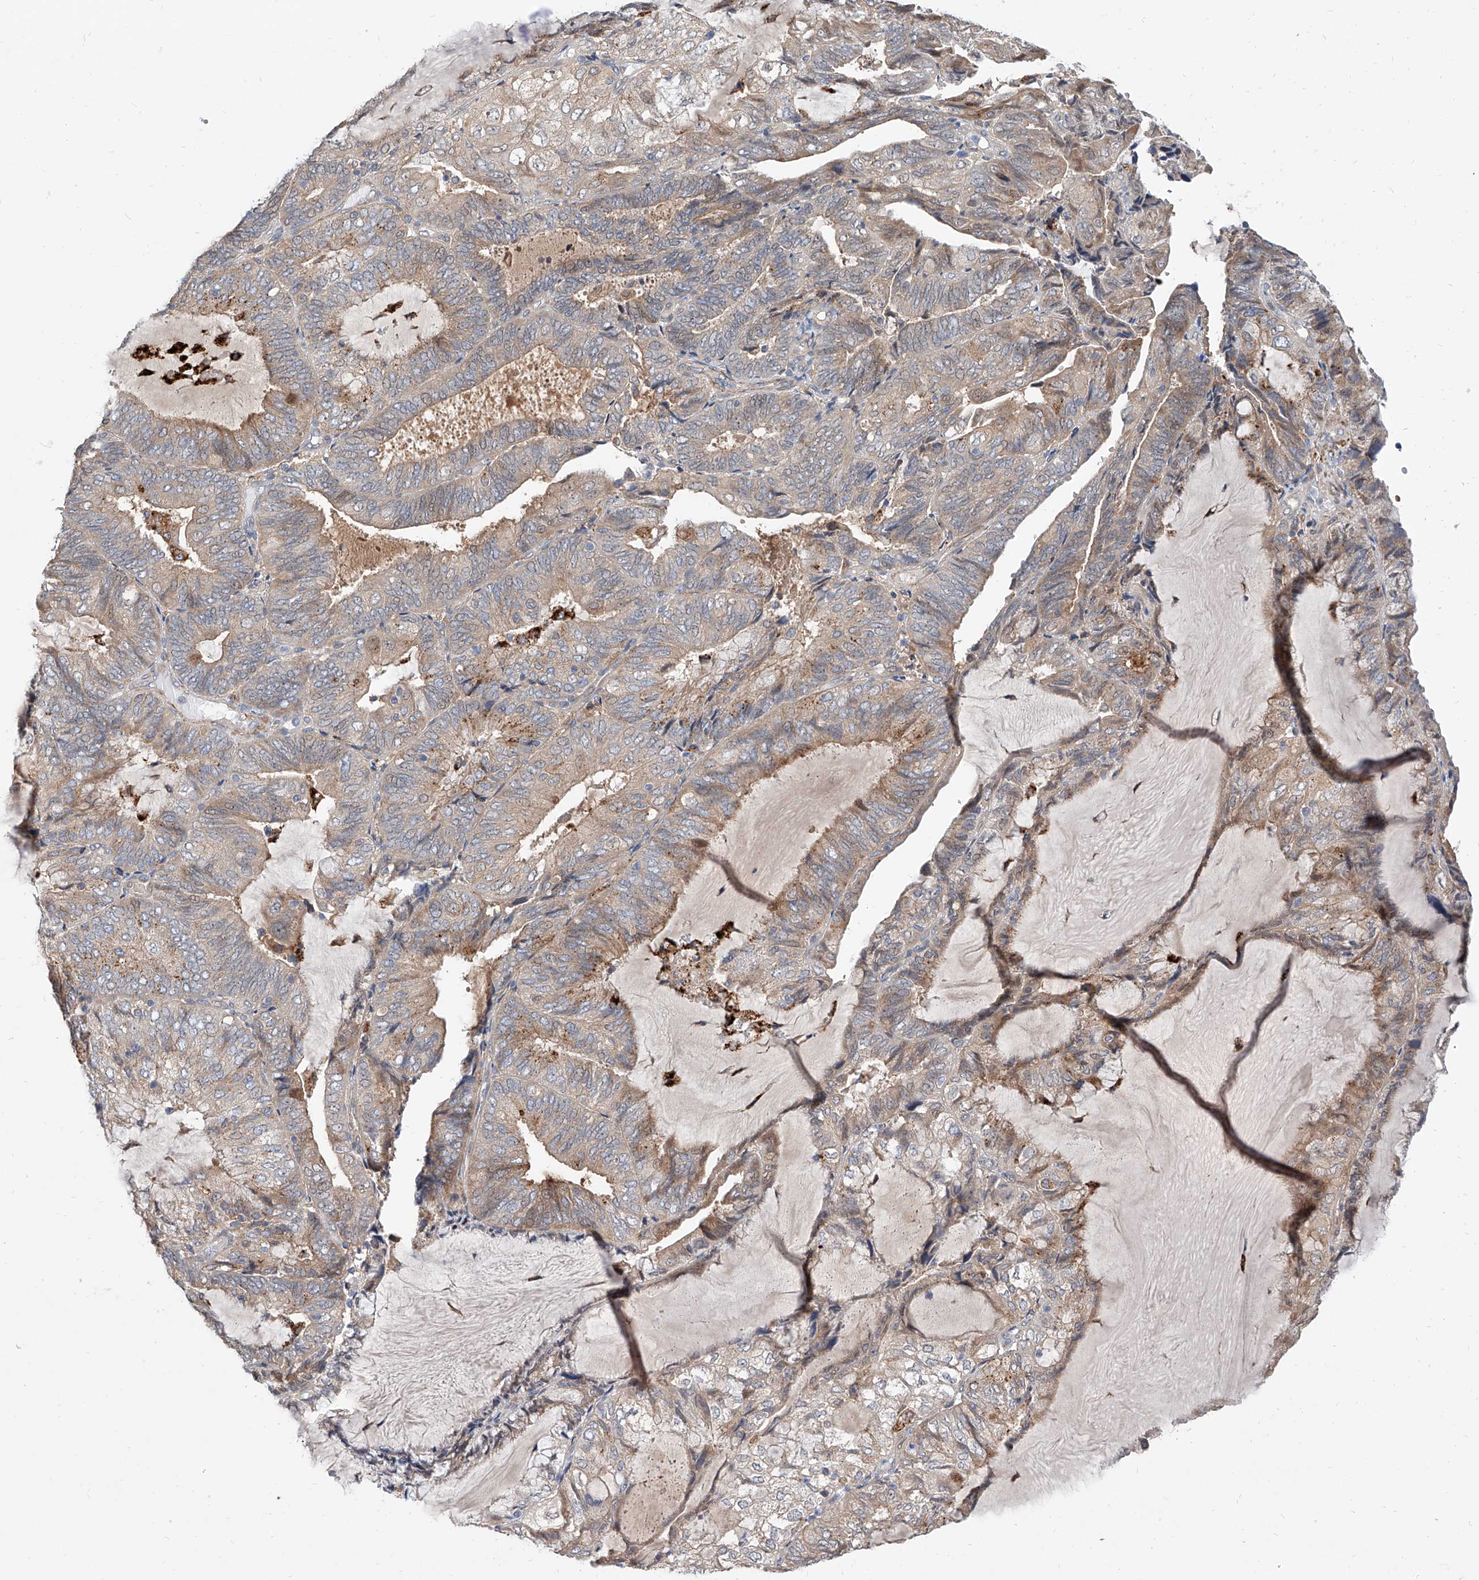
{"staining": {"intensity": "weak", "quantity": ">75%", "location": "cytoplasmic/membranous"}, "tissue": "endometrial cancer", "cell_type": "Tumor cells", "image_type": "cancer", "snomed": [{"axis": "morphology", "description": "Adenocarcinoma, NOS"}, {"axis": "topography", "description": "Endometrium"}], "caption": "Endometrial adenocarcinoma stained with immunohistochemistry (IHC) exhibits weak cytoplasmic/membranous staining in approximately >75% of tumor cells.", "gene": "MAGEE2", "patient": {"sex": "female", "age": 81}}